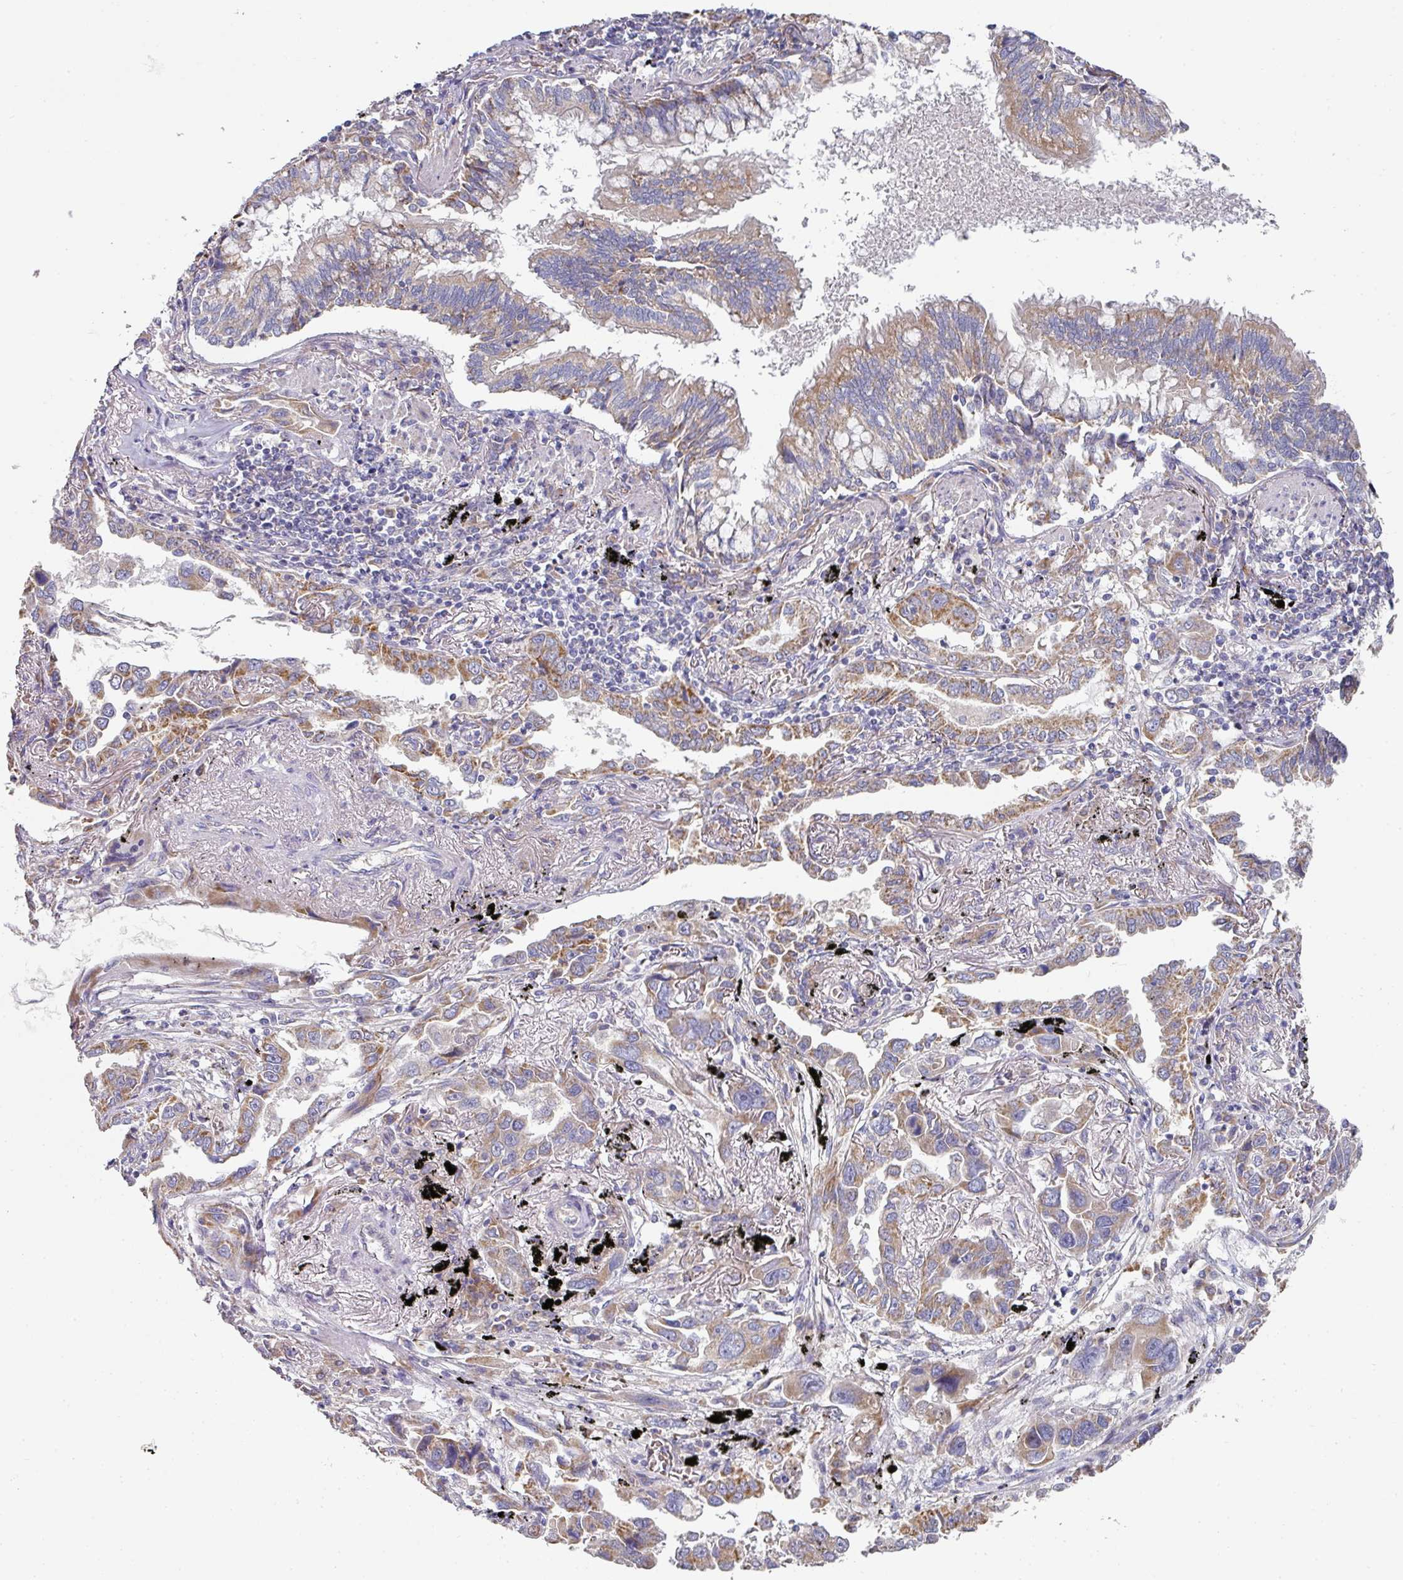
{"staining": {"intensity": "moderate", "quantity": ">75%", "location": "cytoplasmic/membranous"}, "tissue": "lung cancer", "cell_type": "Tumor cells", "image_type": "cancer", "snomed": [{"axis": "morphology", "description": "Adenocarcinoma, NOS"}, {"axis": "topography", "description": "Lung"}], "caption": "A high-resolution image shows IHC staining of lung adenocarcinoma, which exhibits moderate cytoplasmic/membranous expression in about >75% of tumor cells.", "gene": "PYROXD2", "patient": {"sex": "male", "age": 67}}